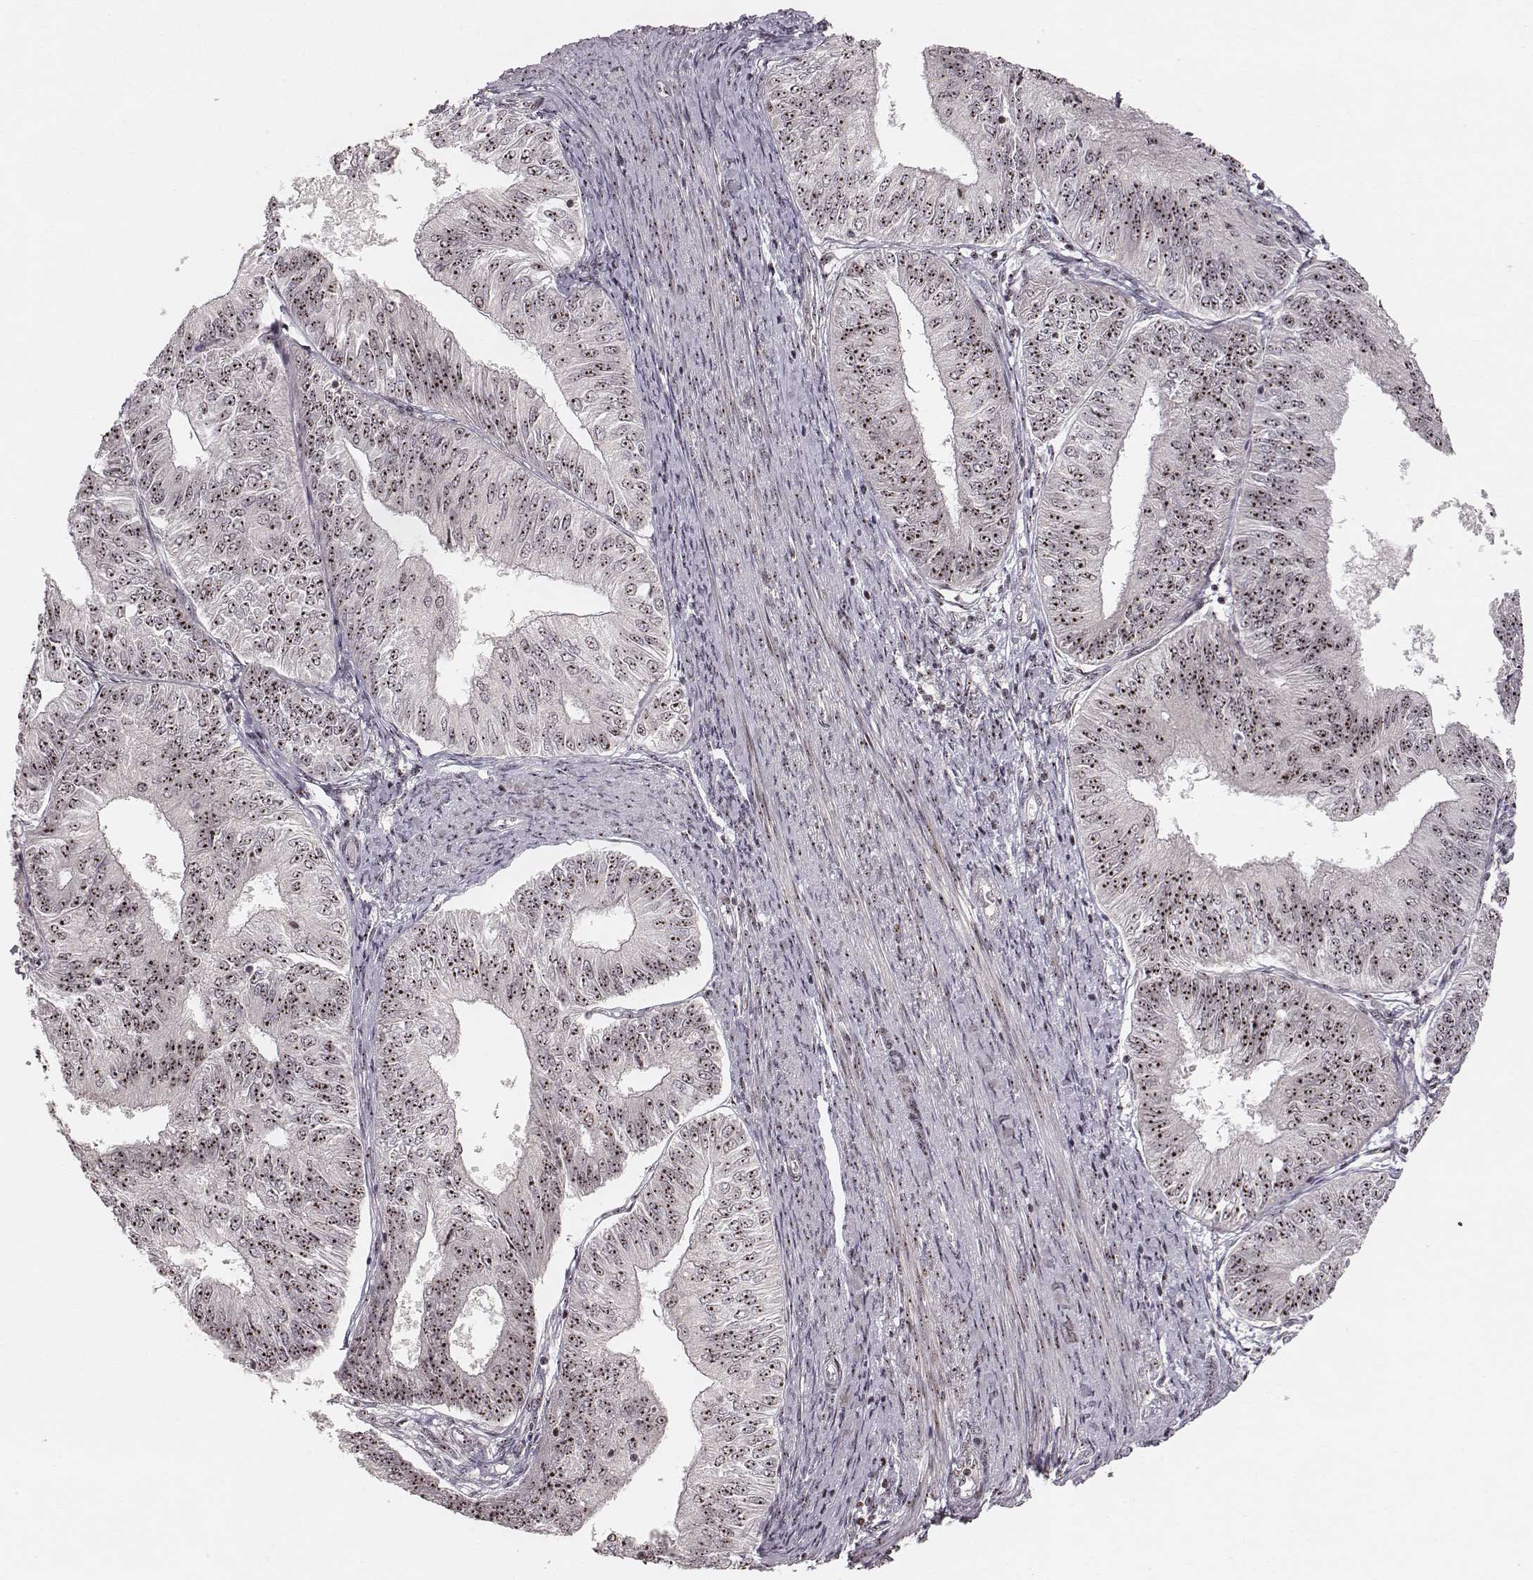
{"staining": {"intensity": "moderate", "quantity": ">75%", "location": "nuclear"}, "tissue": "endometrial cancer", "cell_type": "Tumor cells", "image_type": "cancer", "snomed": [{"axis": "morphology", "description": "Adenocarcinoma, NOS"}, {"axis": "topography", "description": "Endometrium"}], "caption": "Protein staining reveals moderate nuclear positivity in approximately >75% of tumor cells in endometrial cancer (adenocarcinoma). Ihc stains the protein in brown and the nuclei are stained blue.", "gene": "NOP56", "patient": {"sex": "female", "age": 58}}